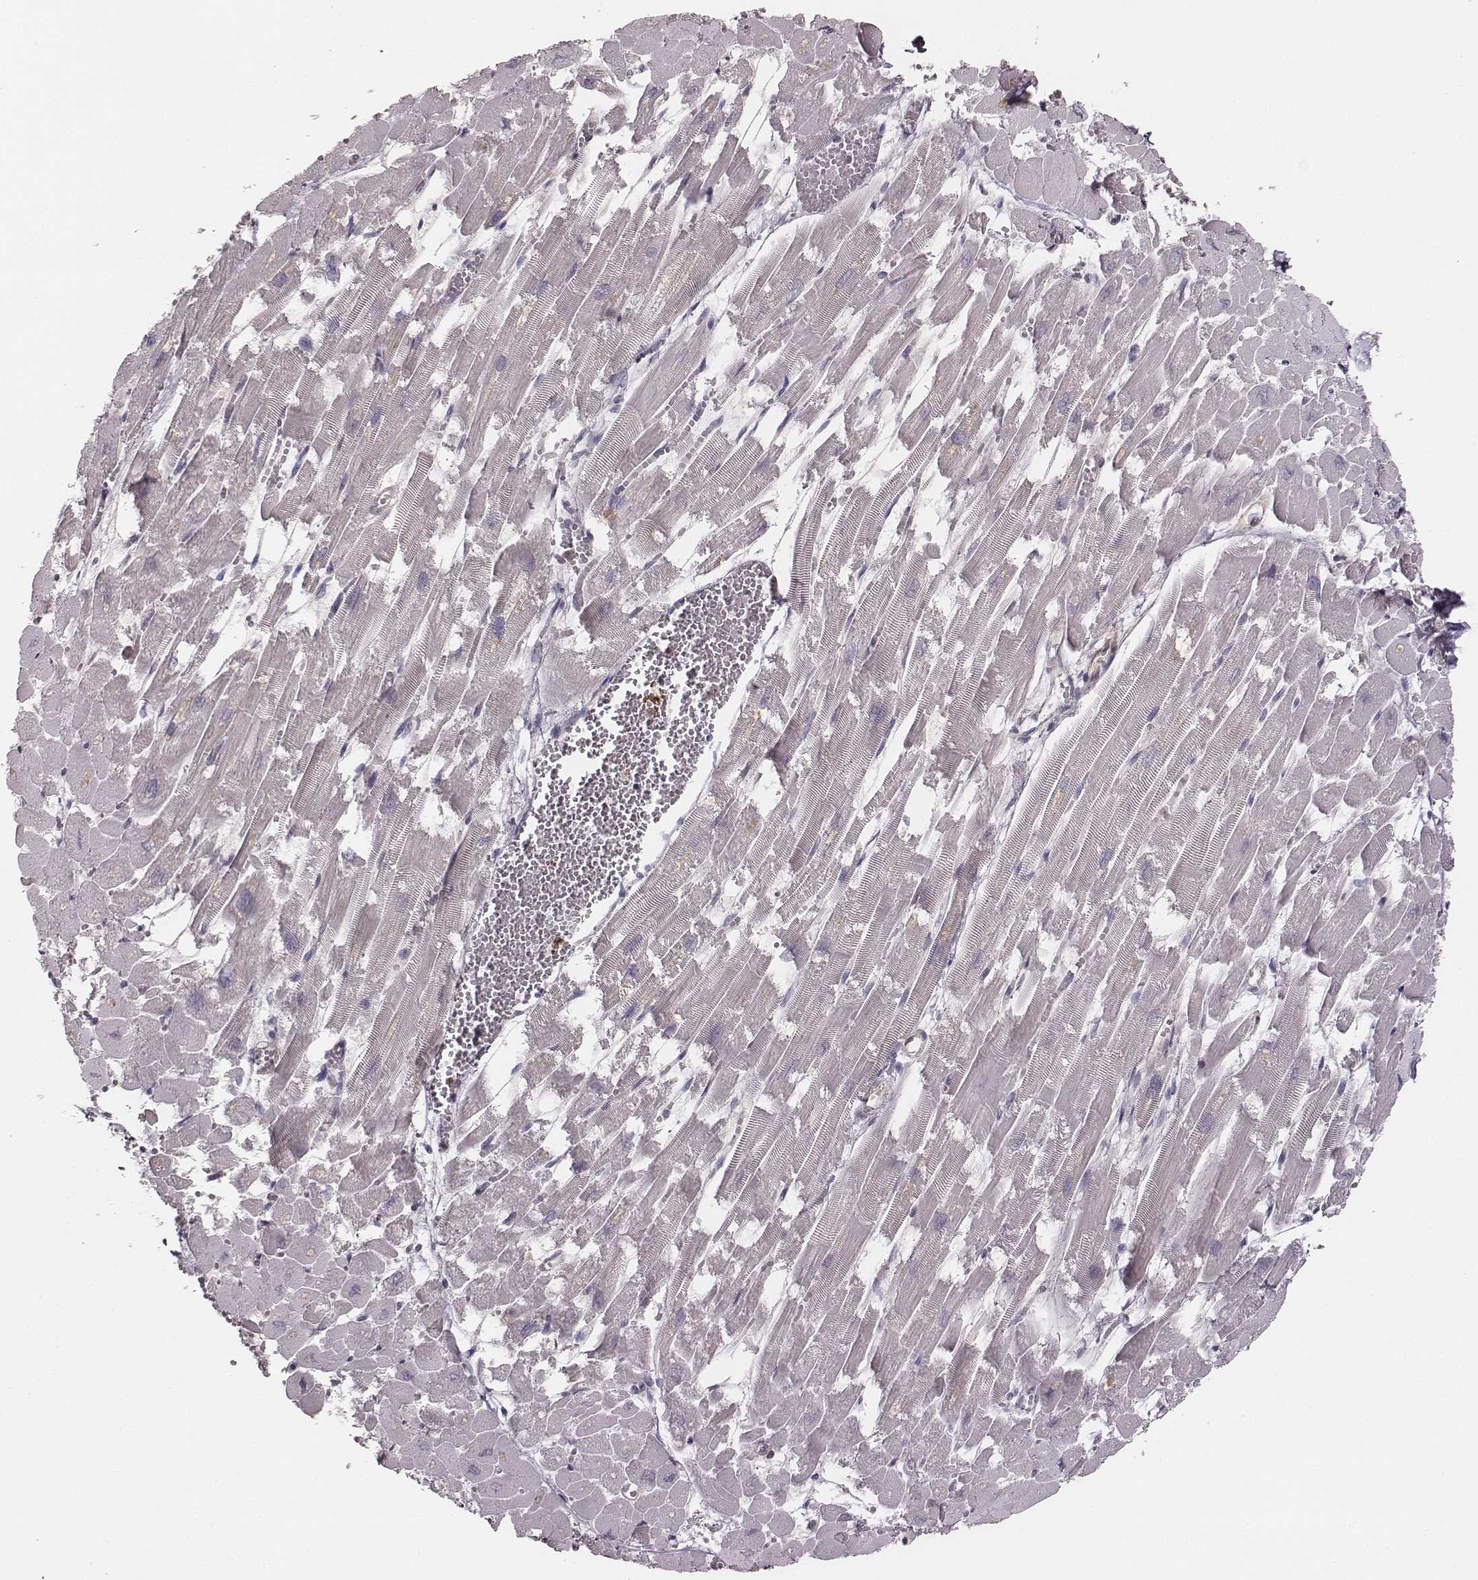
{"staining": {"intensity": "negative", "quantity": "none", "location": "none"}, "tissue": "heart muscle", "cell_type": "Cardiomyocytes", "image_type": "normal", "snomed": [{"axis": "morphology", "description": "Normal tissue, NOS"}, {"axis": "topography", "description": "Heart"}], "caption": "Cardiomyocytes are negative for brown protein staining in unremarkable heart muscle. (DAB IHC, high magnification).", "gene": "ZYX", "patient": {"sex": "female", "age": 52}}